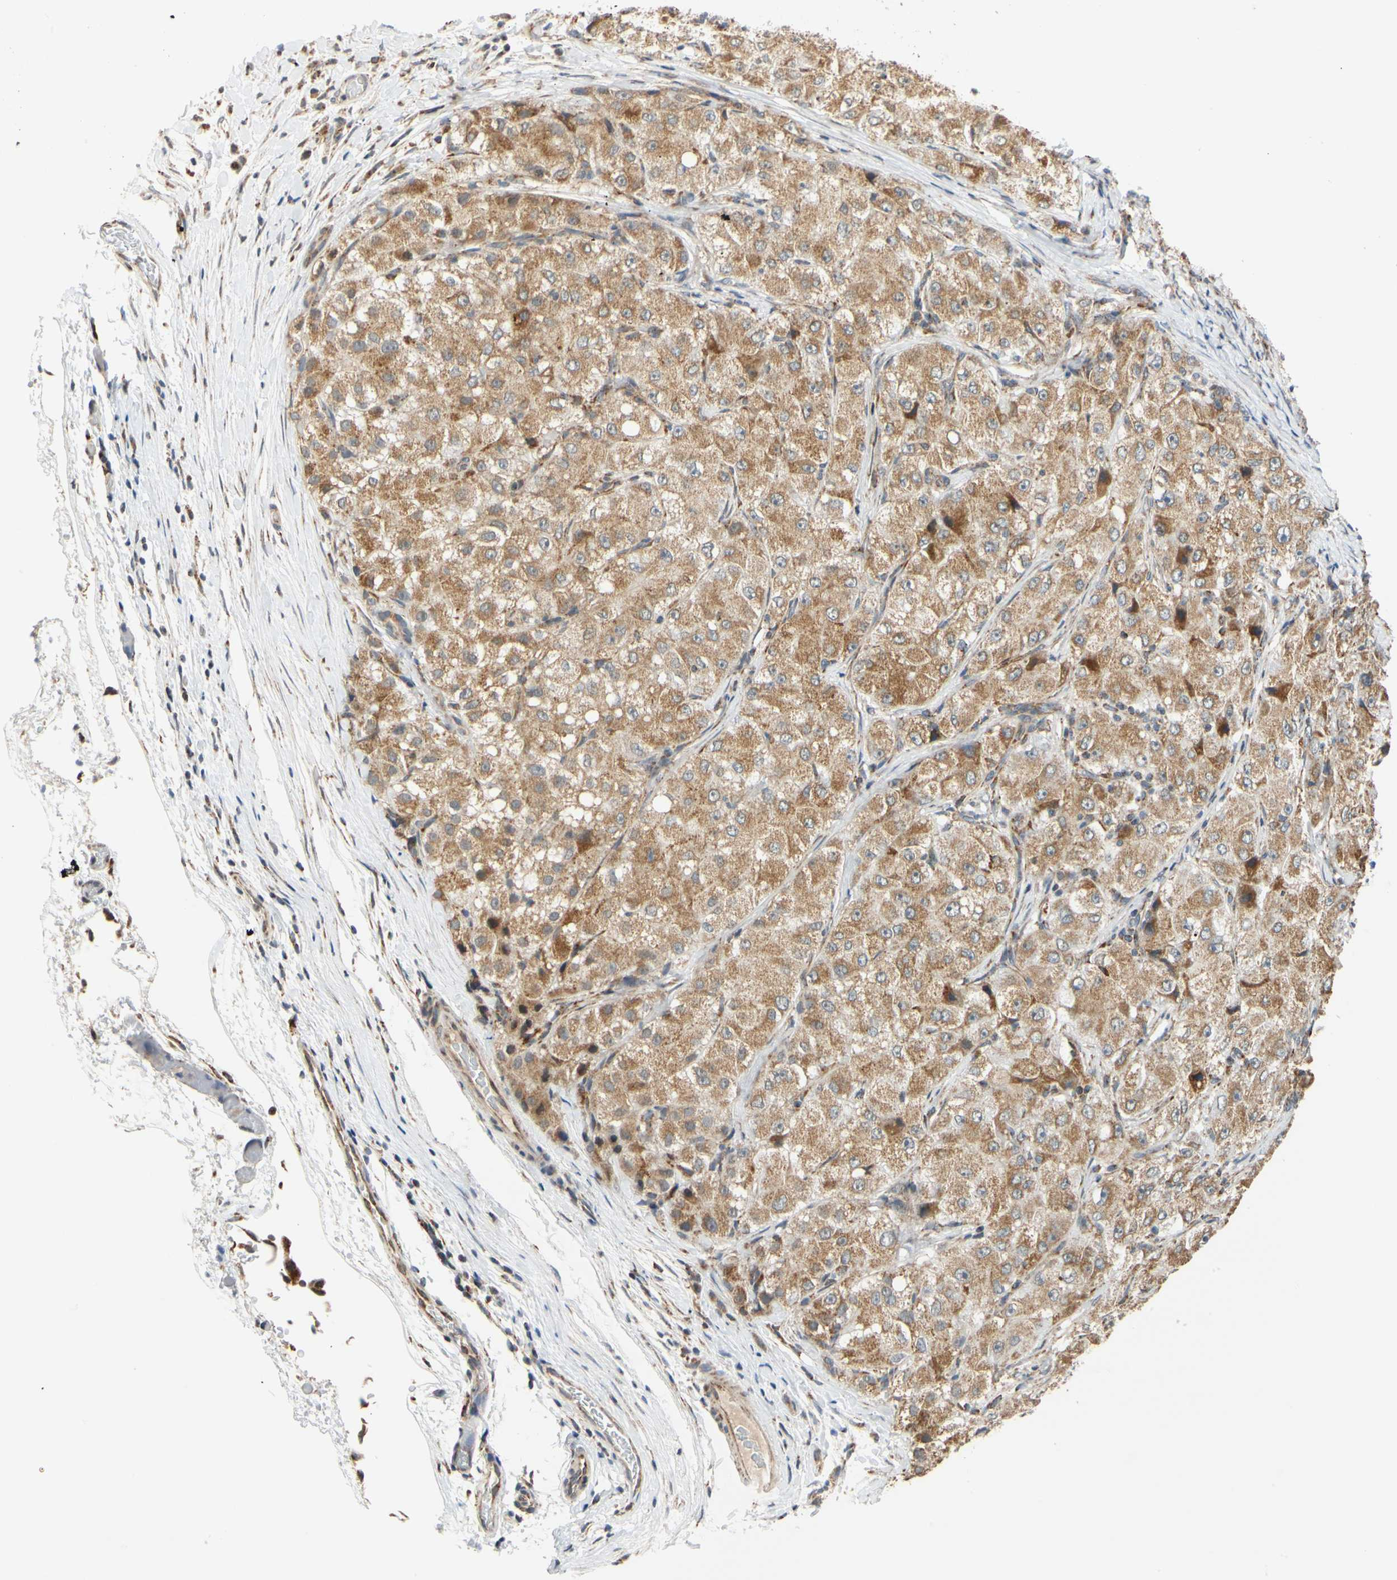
{"staining": {"intensity": "moderate", "quantity": ">75%", "location": "cytoplasmic/membranous"}, "tissue": "liver cancer", "cell_type": "Tumor cells", "image_type": "cancer", "snomed": [{"axis": "morphology", "description": "Carcinoma, Hepatocellular, NOS"}, {"axis": "topography", "description": "Liver"}], "caption": "Human liver cancer stained with a protein marker demonstrates moderate staining in tumor cells.", "gene": "SFXN3", "patient": {"sex": "male", "age": 80}}